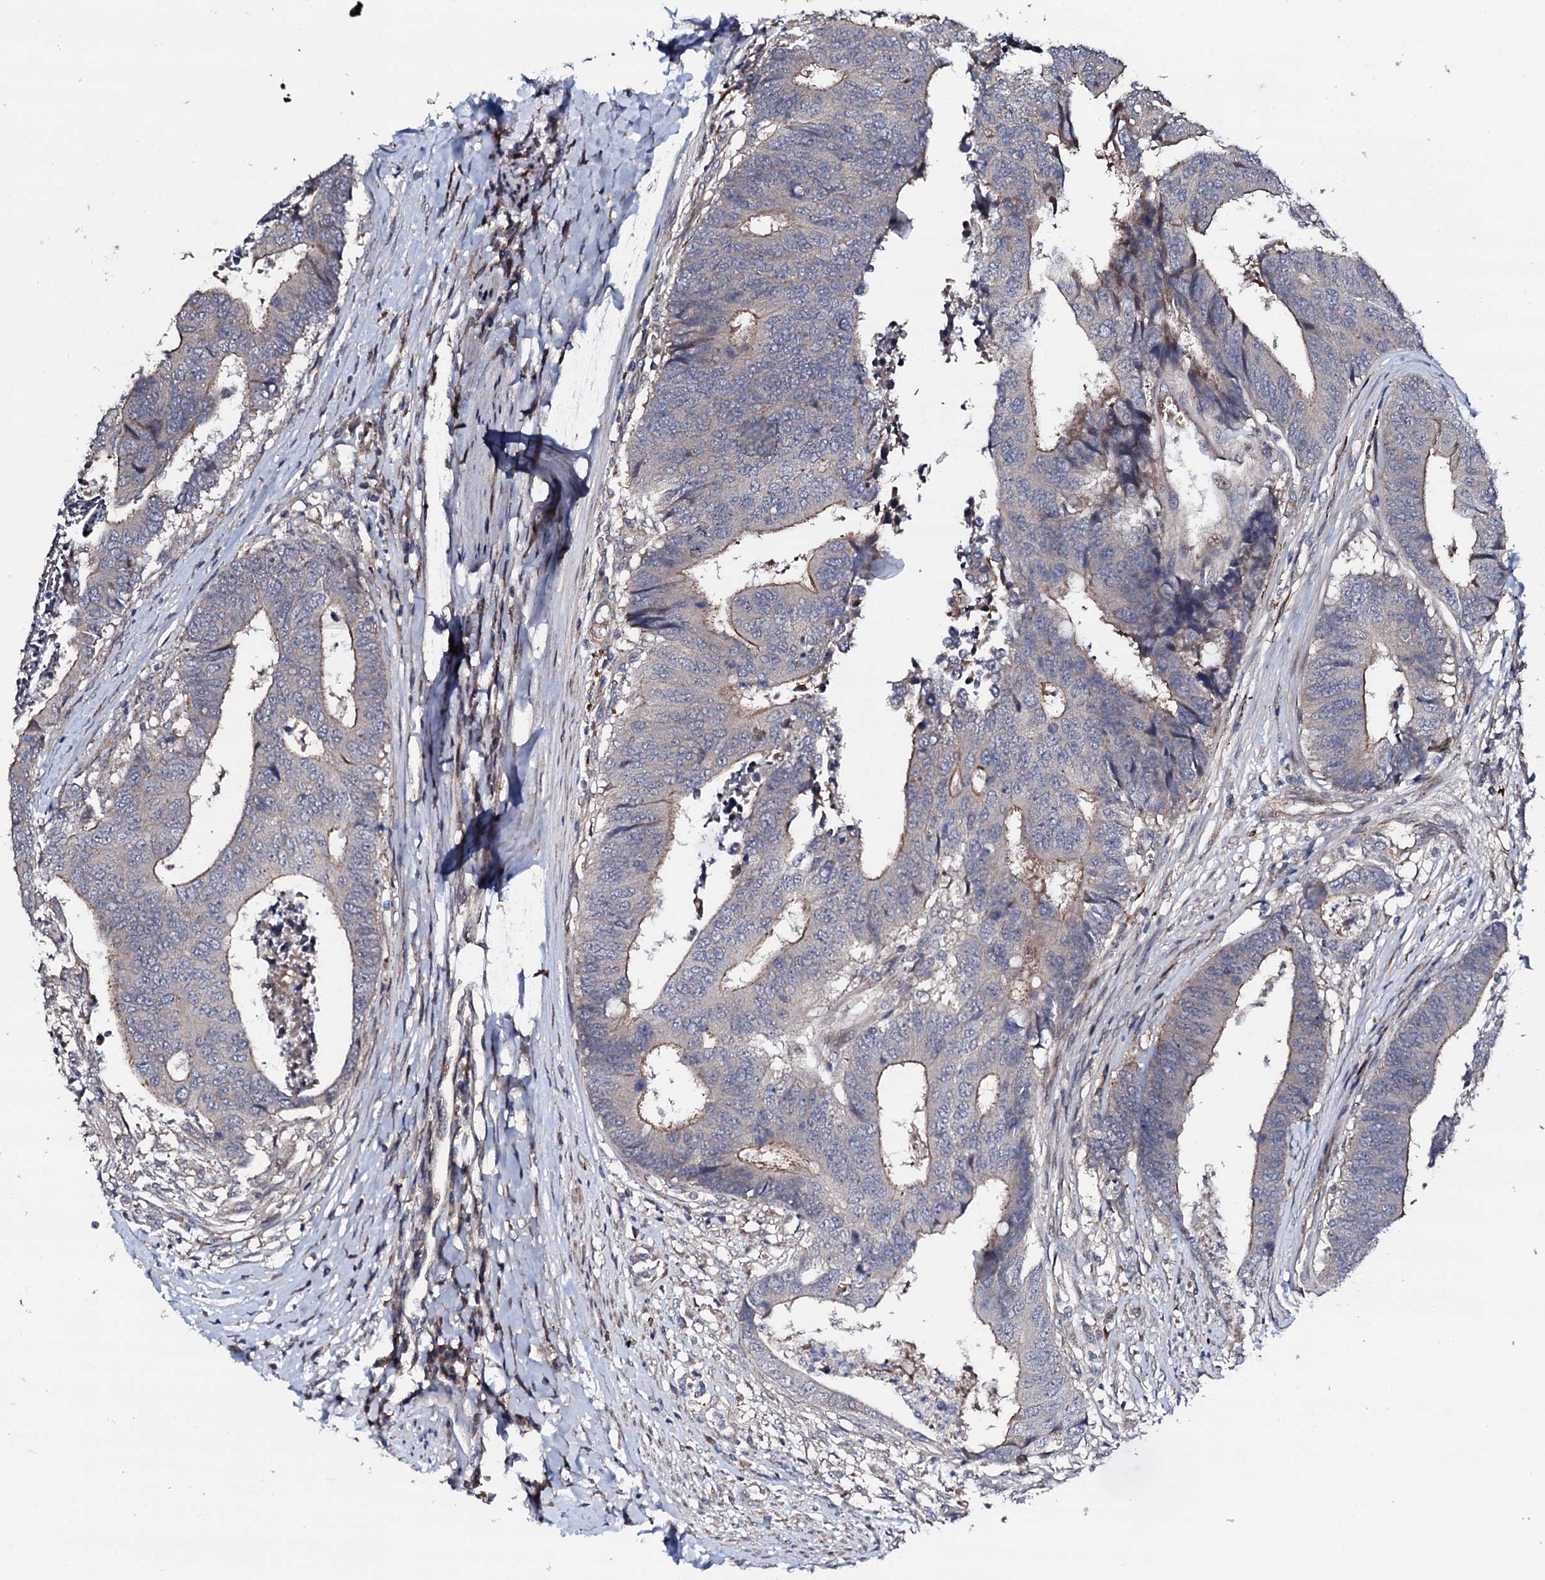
{"staining": {"intensity": "moderate", "quantity": "<25%", "location": "cytoplasmic/membranous"}, "tissue": "colorectal cancer", "cell_type": "Tumor cells", "image_type": "cancer", "snomed": [{"axis": "morphology", "description": "Adenocarcinoma, NOS"}, {"axis": "topography", "description": "Rectum"}], "caption": "Immunohistochemical staining of colorectal adenocarcinoma displays low levels of moderate cytoplasmic/membranous positivity in approximately <25% of tumor cells.", "gene": "CIAO2A", "patient": {"sex": "male", "age": 84}}